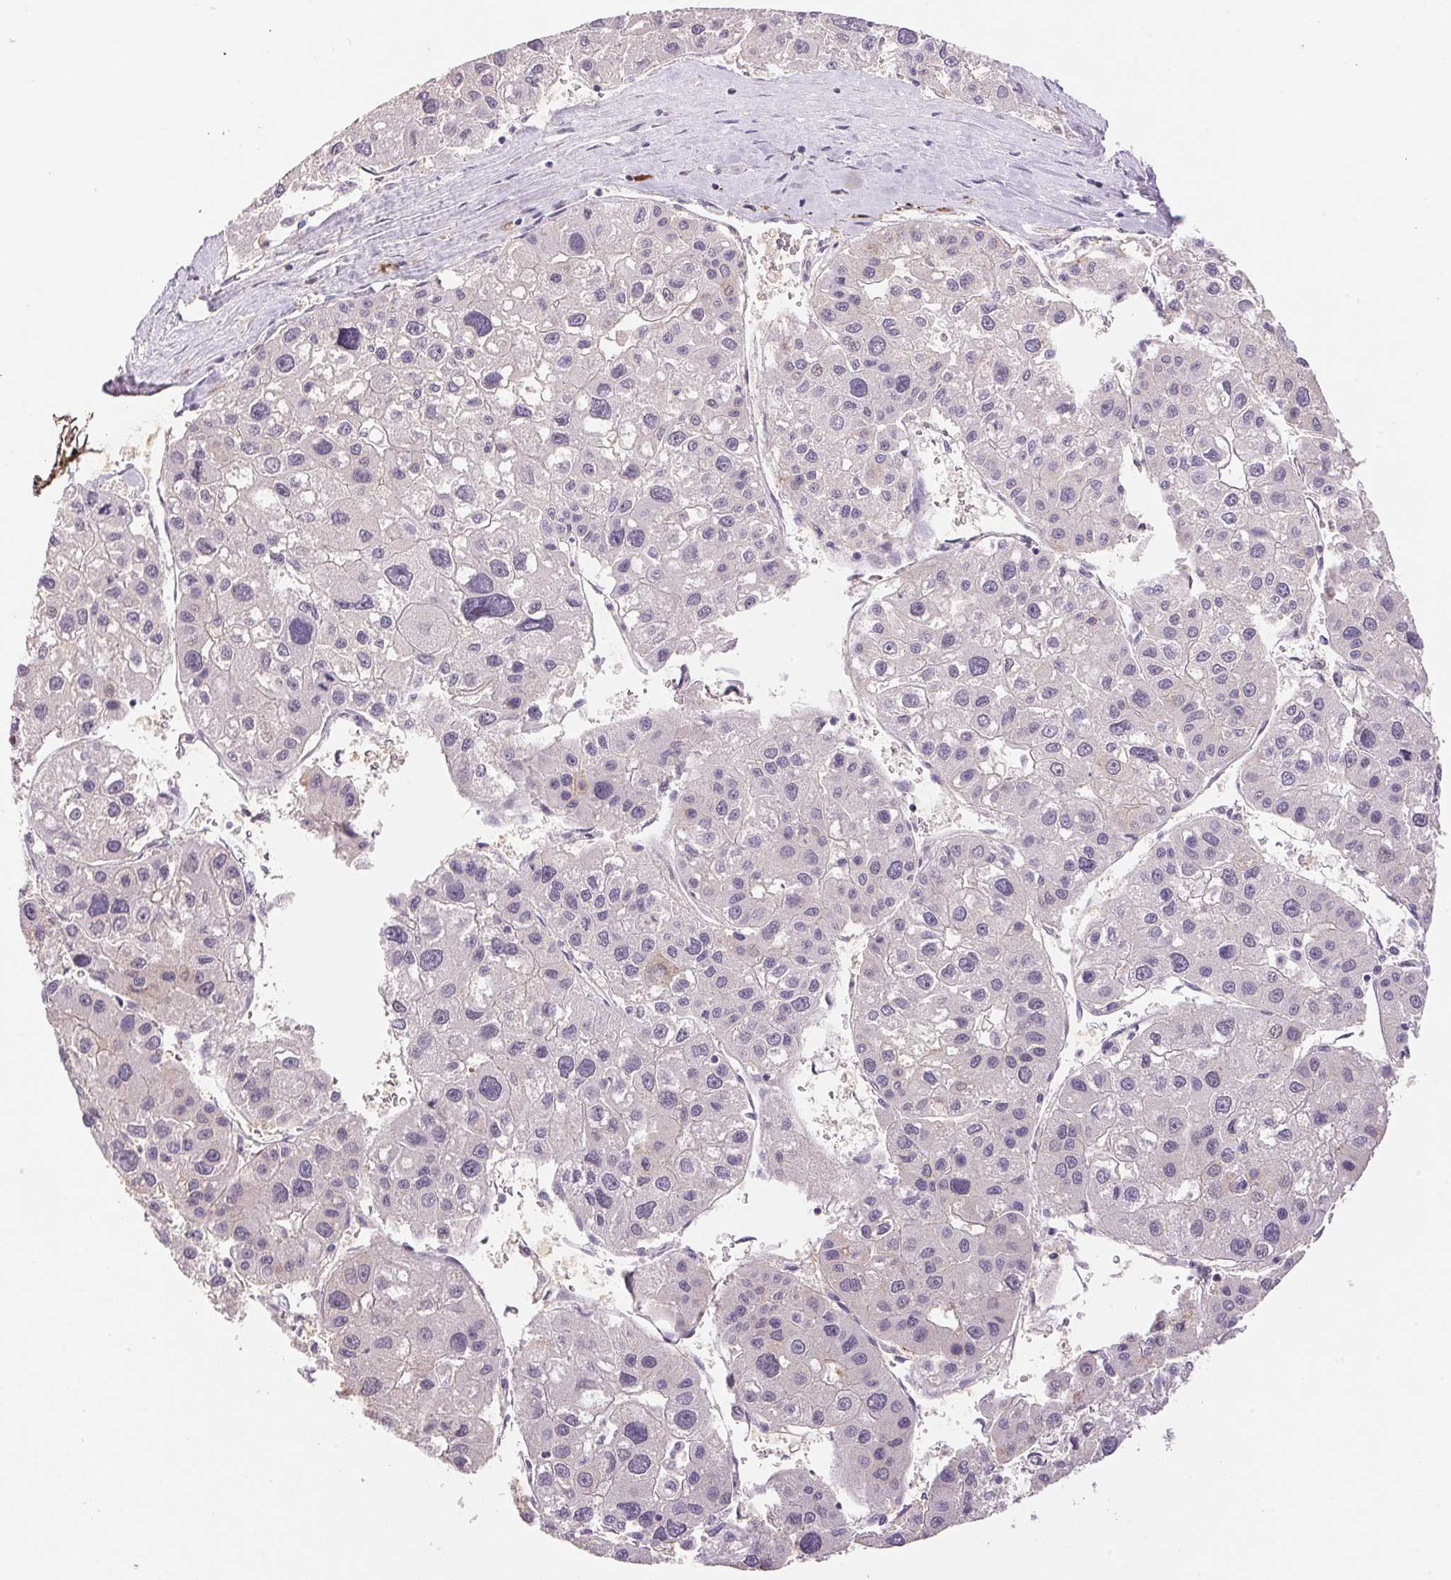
{"staining": {"intensity": "negative", "quantity": "none", "location": "none"}, "tissue": "liver cancer", "cell_type": "Tumor cells", "image_type": "cancer", "snomed": [{"axis": "morphology", "description": "Carcinoma, Hepatocellular, NOS"}, {"axis": "topography", "description": "Liver"}], "caption": "A histopathology image of liver cancer (hepatocellular carcinoma) stained for a protein shows no brown staining in tumor cells.", "gene": "GYG2", "patient": {"sex": "male", "age": 73}}